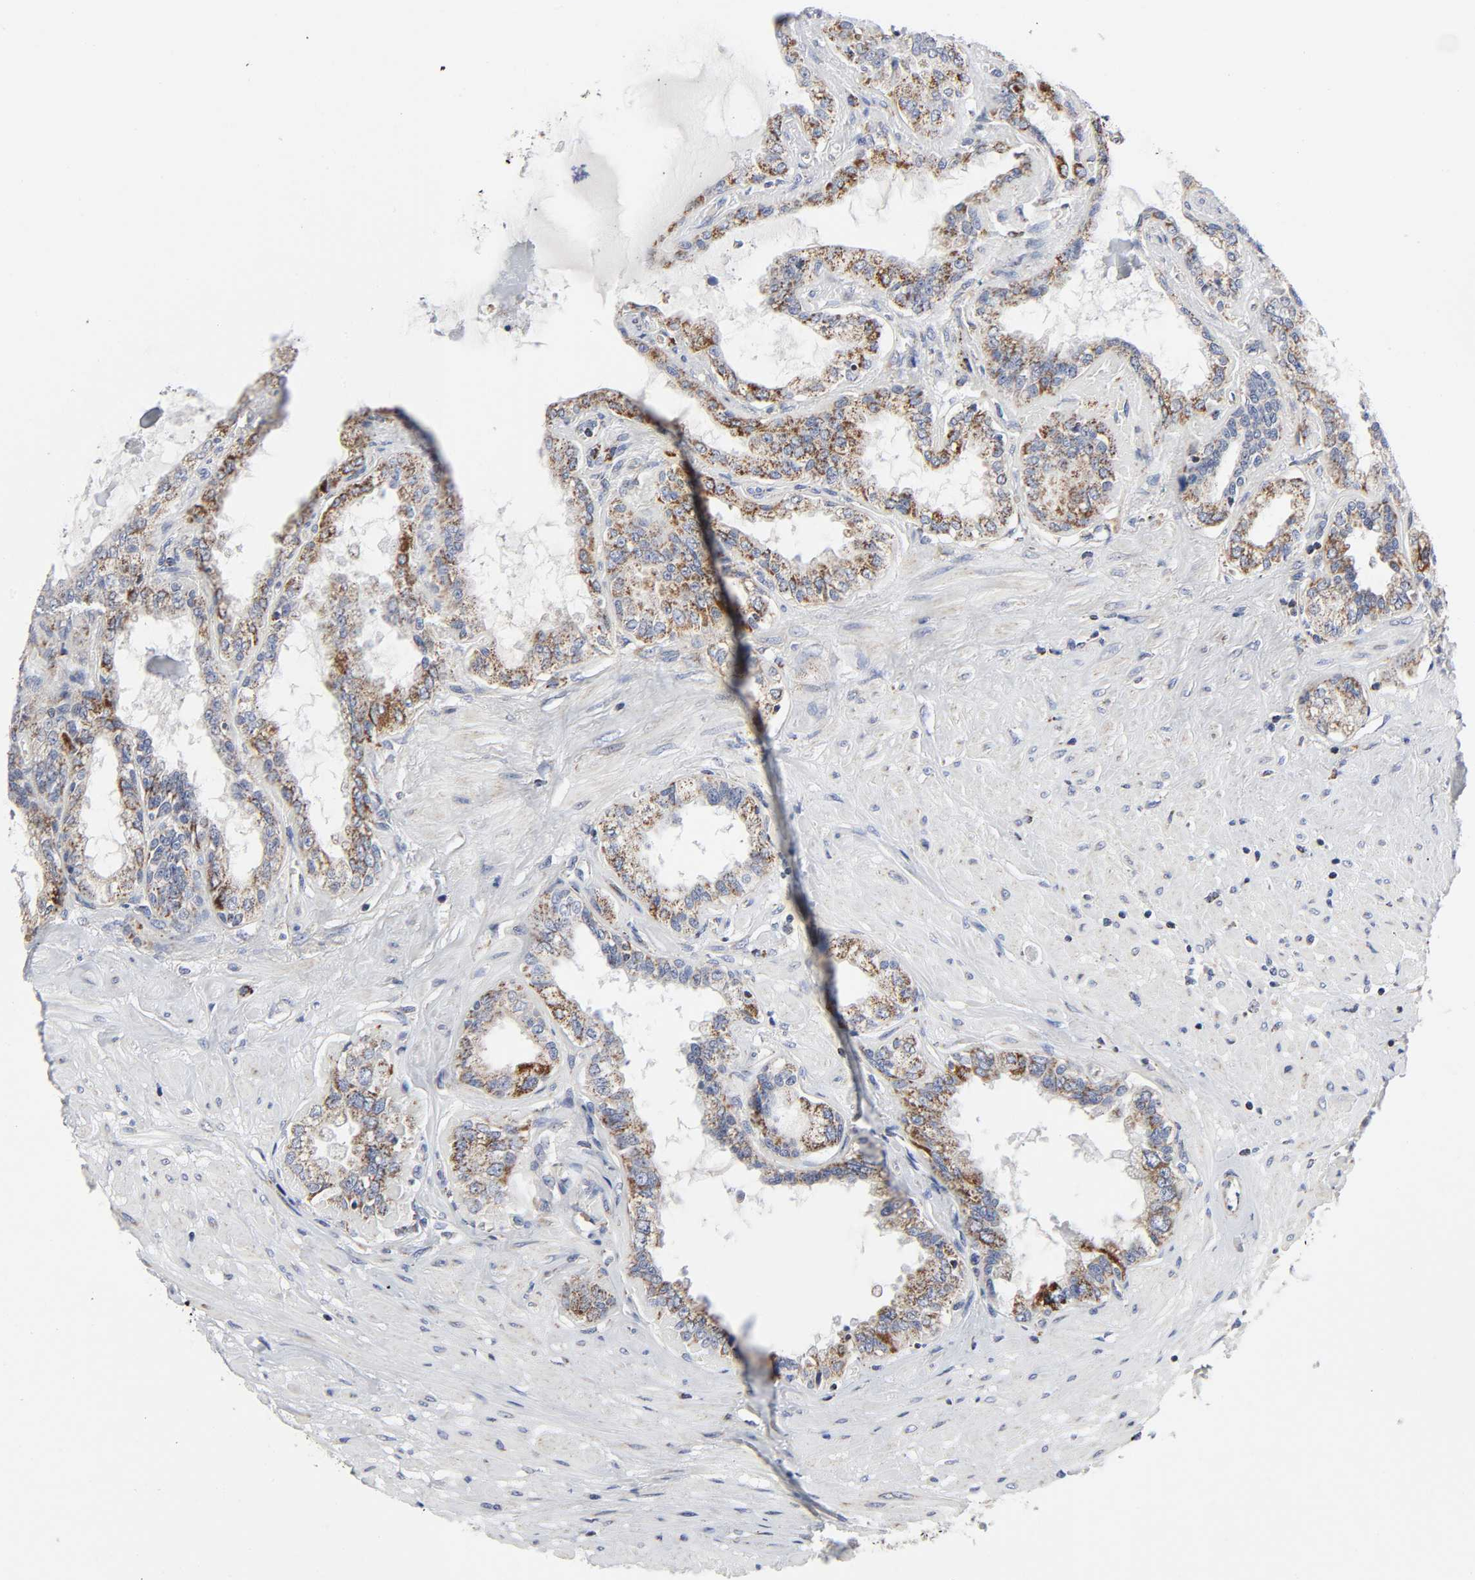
{"staining": {"intensity": "moderate", "quantity": "25%-75%", "location": "cytoplasmic/membranous"}, "tissue": "seminal vesicle", "cell_type": "Glandular cells", "image_type": "normal", "snomed": [{"axis": "morphology", "description": "Normal tissue, NOS"}, {"axis": "morphology", "description": "Inflammation, NOS"}, {"axis": "topography", "description": "Urinary bladder"}, {"axis": "topography", "description": "Prostate"}, {"axis": "topography", "description": "Seminal veicle"}], "caption": "This image exhibits benign seminal vesicle stained with immunohistochemistry to label a protein in brown. The cytoplasmic/membranous of glandular cells show moderate positivity for the protein. Nuclei are counter-stained blue.", "gene": "AOPEP", "patient": {"sex": "male", "age": 82}}